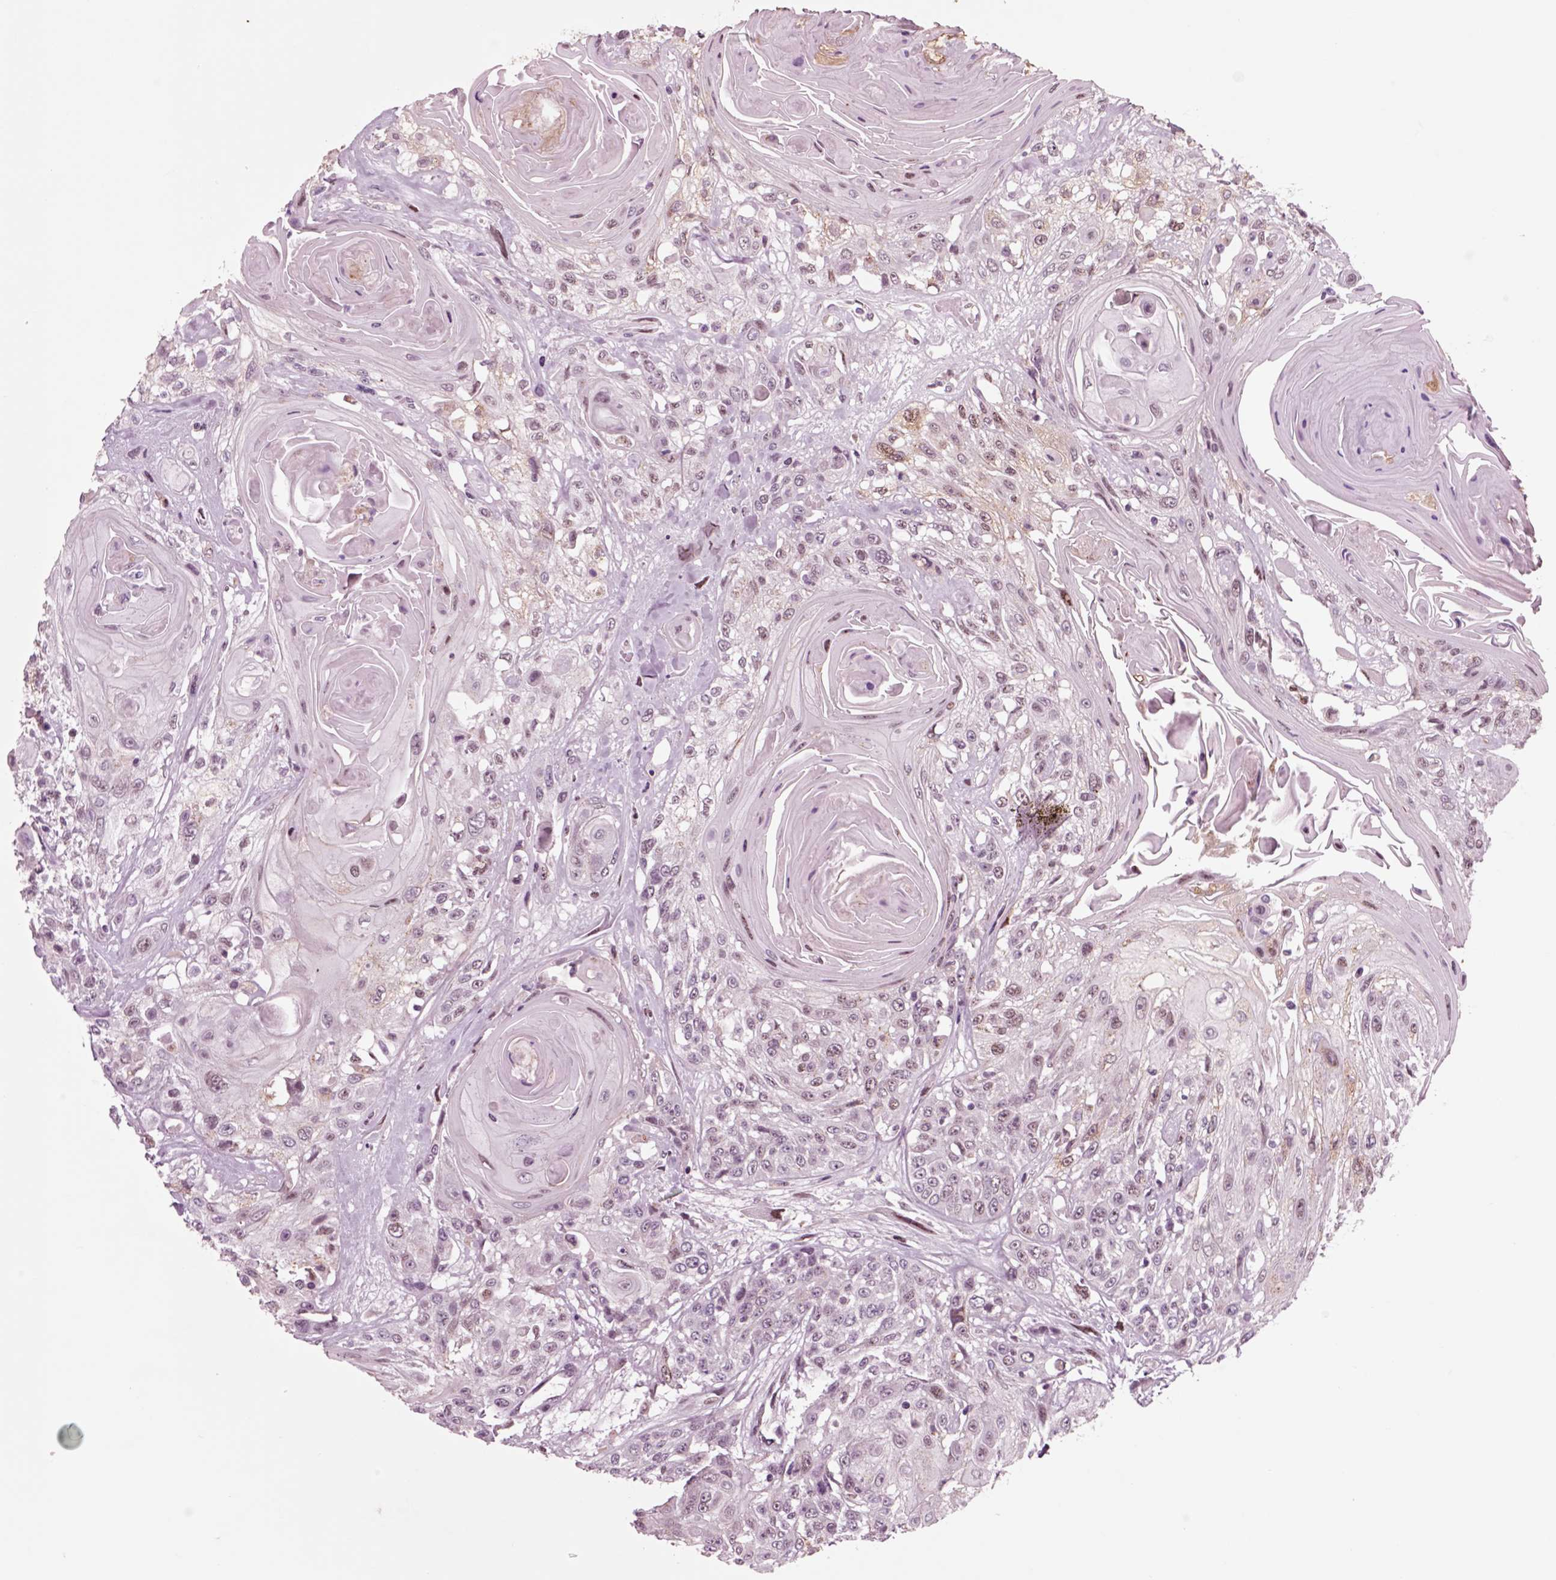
{"staining": {"intensity": "negative", "quantity": "none", "location": "none"}, "tissue": "head and neck cancer", "cell_type": "Tumor cells", "image_type": "cancer", "snomed": [{"axis": "morphology", "description": "Squamous cell carcinoma, NOS"}, {"axis": "topography", "description": "Head-Neck"}], "caption": "Protein analysis of head and neck cancer (squamous cell carcinoma) reveals no significant staining in tumor cells.", "gene": "CHGB", "patient": {"sex": "female", "age": 59}}